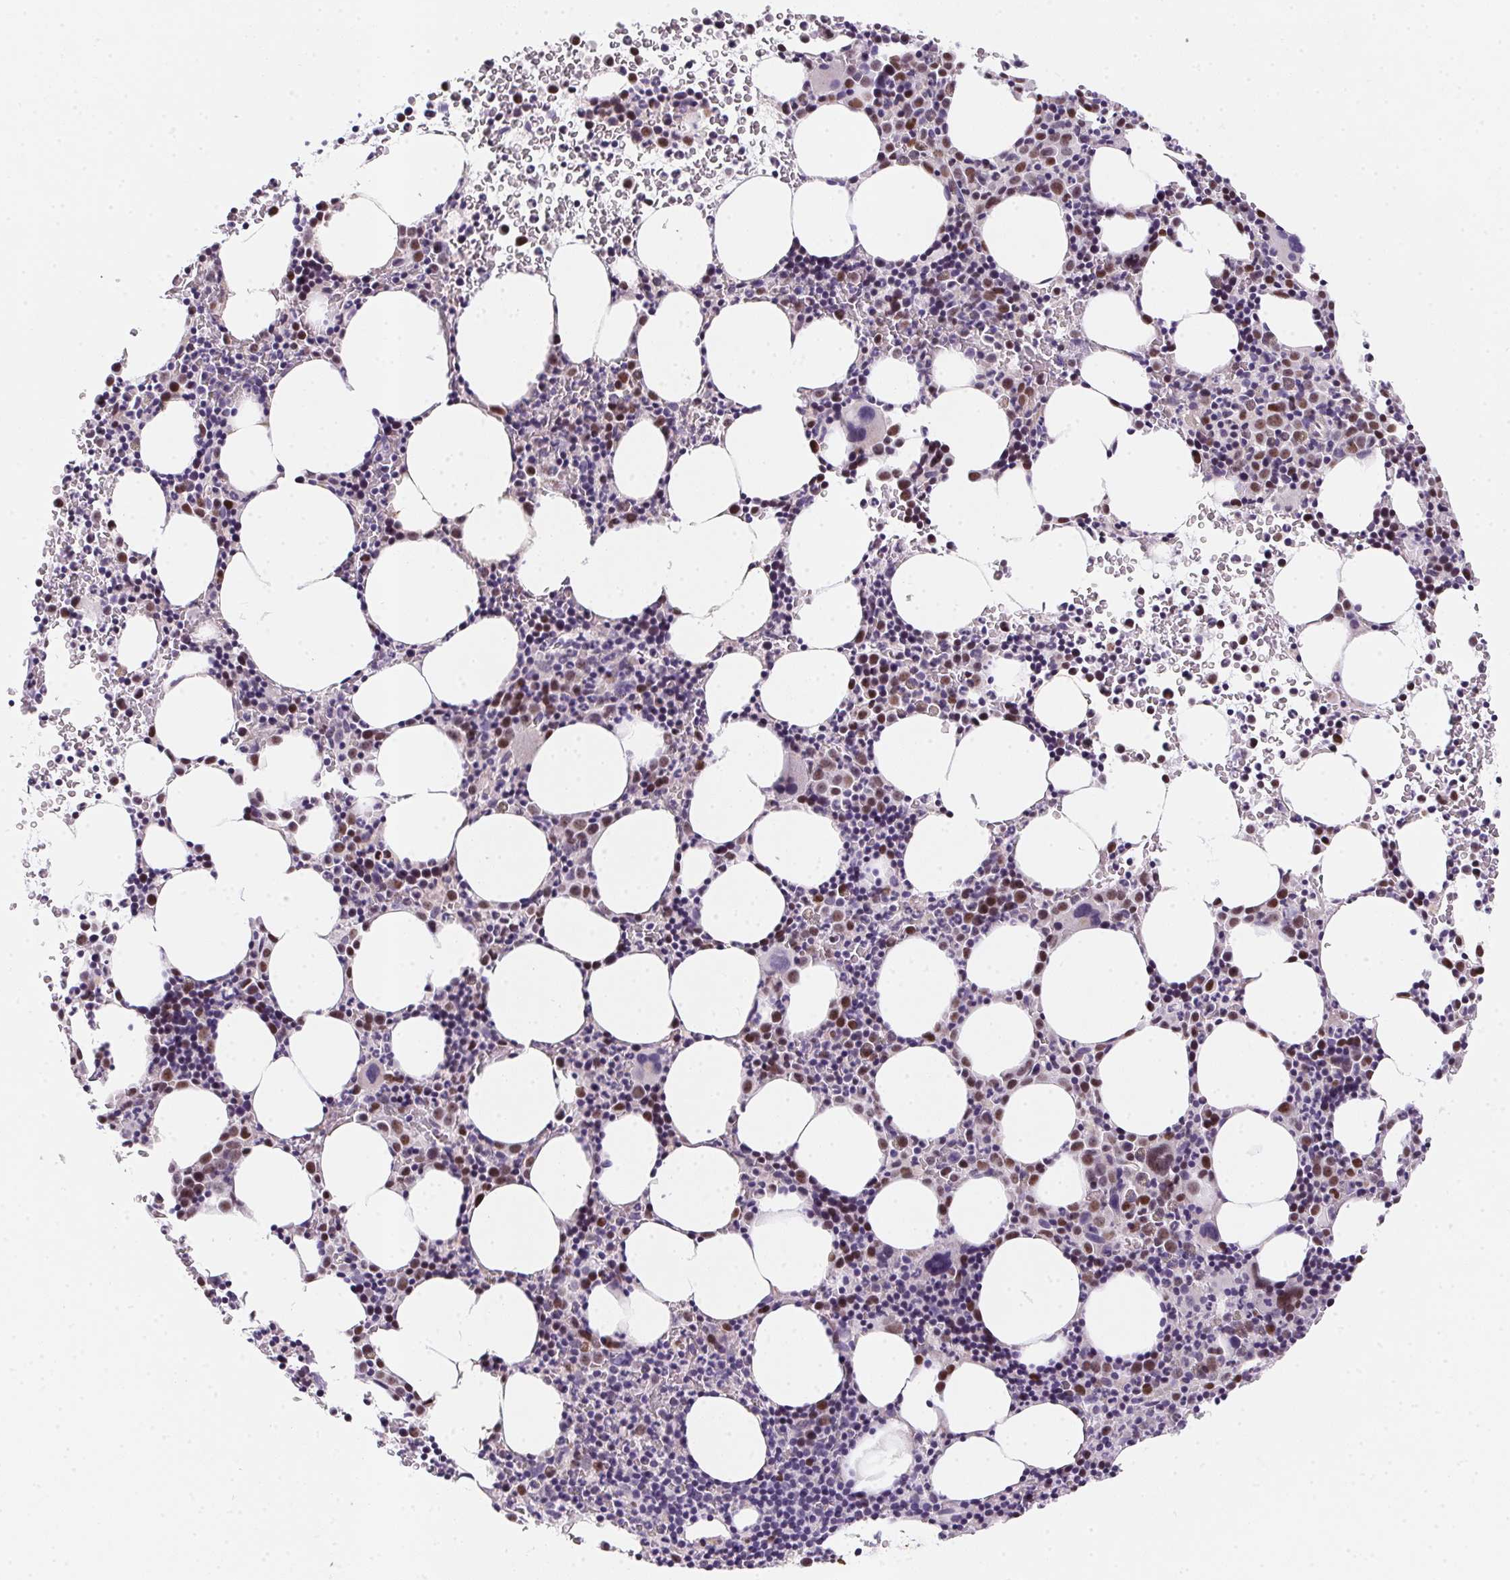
{"staining": {"intensity": "weak", "quantity": "<25%", "location": "nuclear"}, "tissue": "bone marrow", "cell_type": "Hematopoietic cells", "image_type": "normal", "snomed": [{"axis": "morphology", "description": "Normal tissue, NOS"}, {"axis": "topography", "description": "Bone marrow"}], "caption": "High power microscopy micrograph of an immunohistochemistry photomicrograph of benign bone marrow, revealing no significant staining in hematopoietic cells. Brightfield microscopy of IHC stained with DAB (brown) and hematoxylin (blue), captured at high magnification.", "gene": "HELLS", "patient": {"sex": "male", "age": 58}}